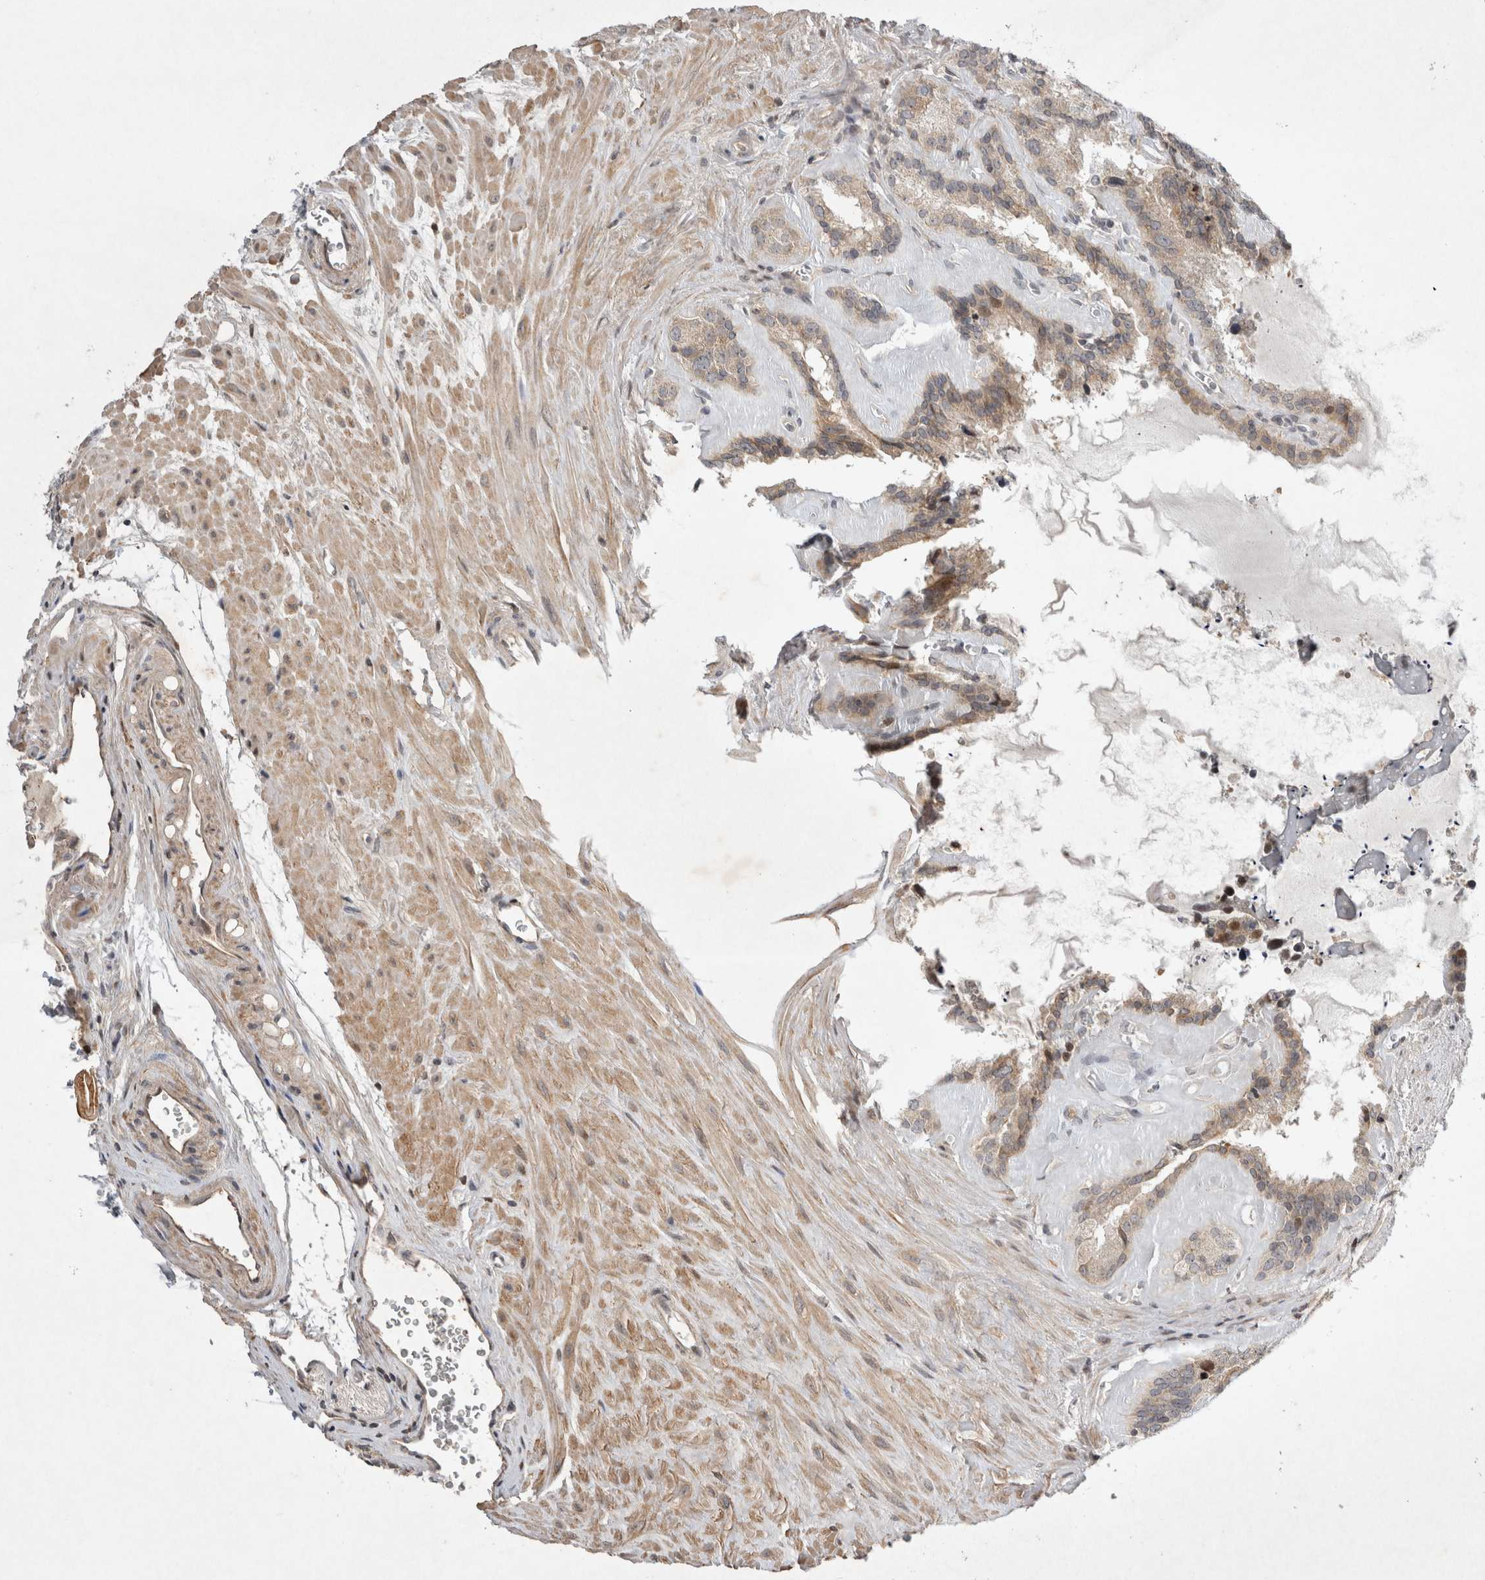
{"staining": {"intensity": "weak", "quantity": ">75%", "location": "cytoplasmic/membranous"}, "tissue": "seminal vesicle", "cell_type": "Glandular cells", "image_type": "normal", "snomed": [{"axis": "morphology", "description": "Normal tissue, NOS"}, {"axis": "topography", "description": "Prostate"}, {"axis": "topography", "description": "Seminal veicle"}], "caption": "IHC (DAB) staining of normal seminal vesicle exhibits weak cytoplasmic/membranous protein staining in approximately >75% of glandular cells.", "gene": "EIF2AK1", "patient": {"sex": "male", "age": 59}}